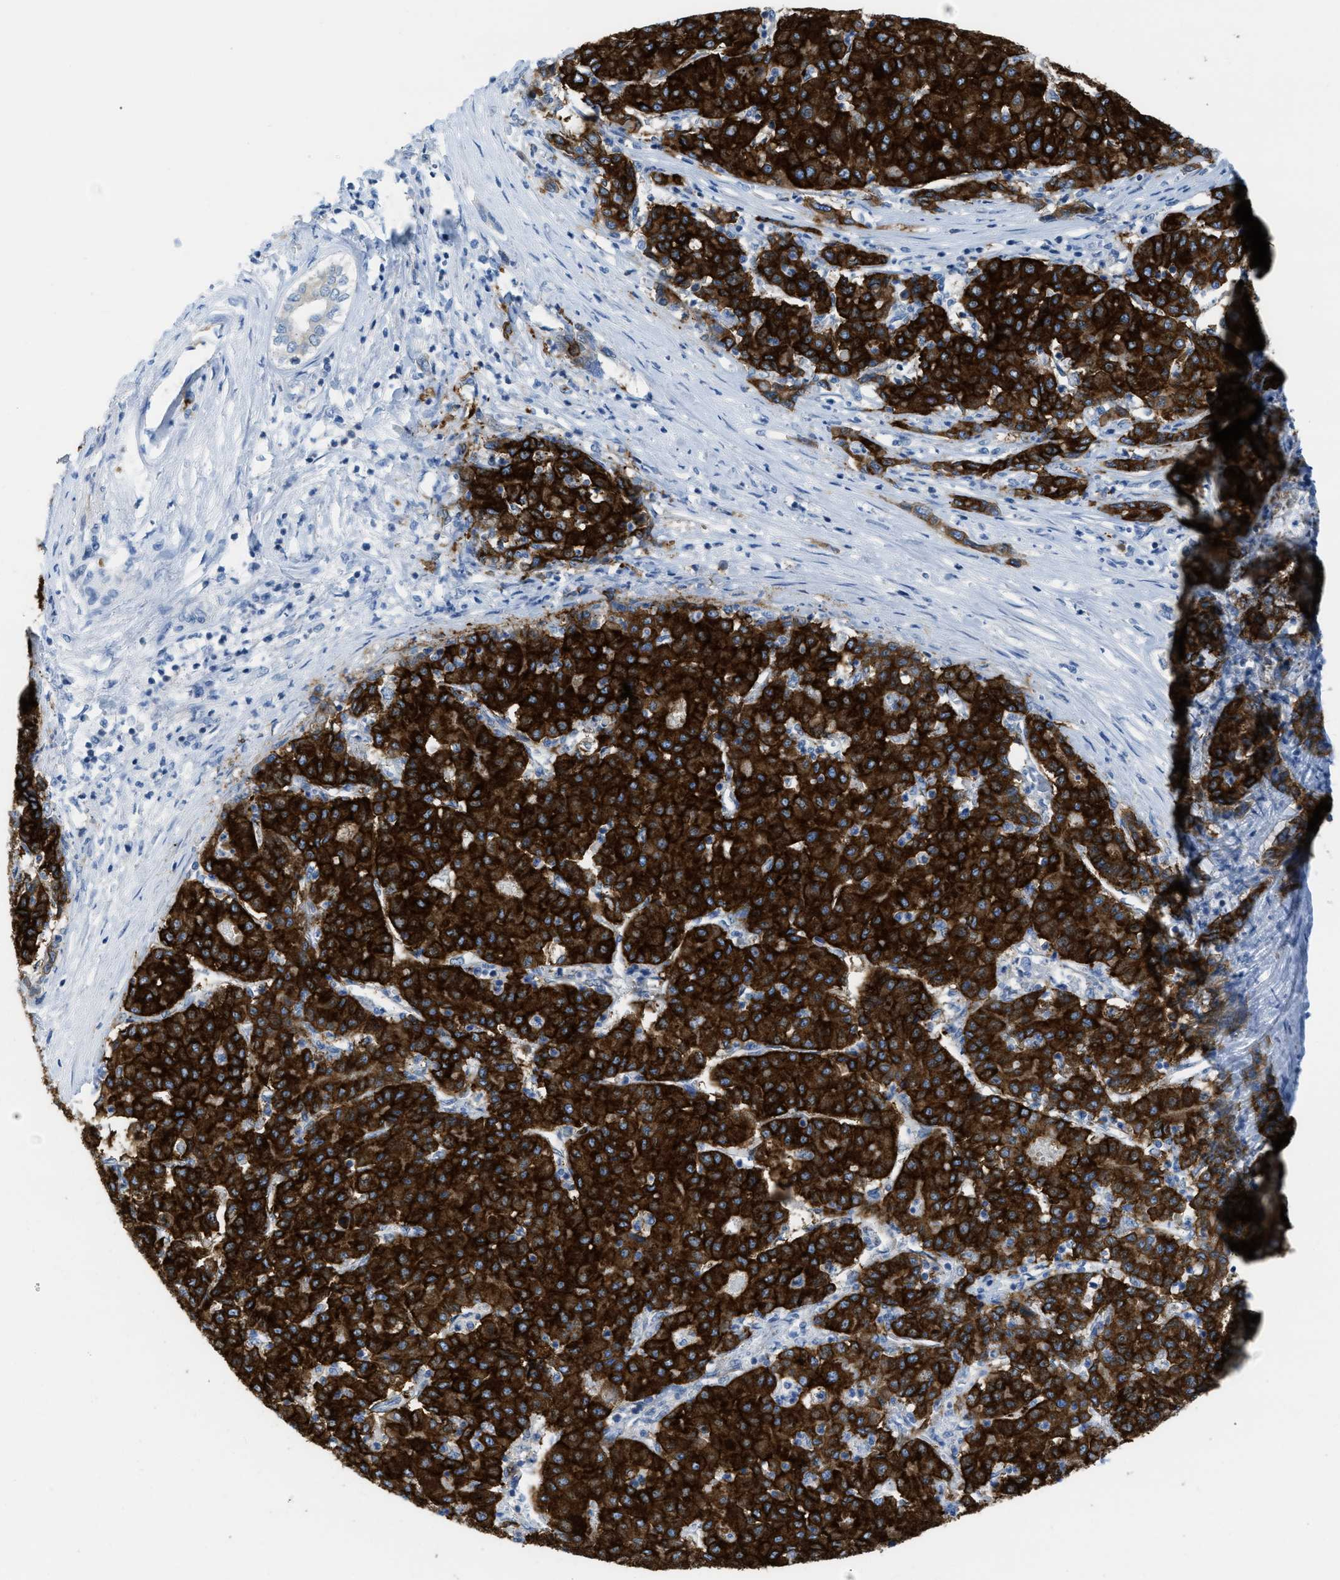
{"staining": {"intensity": "strong", "quantity": ">75%", "location": "cytoplasmic/membranous"}, "tissue": "liver cancer", "cell_type": "Tumor cells", "image_type": "cancer", "snomed": [{"axis": "morphology", "description": "Carcinoma, Hepatocellular, NOS"}, {"axis": "topography", "description": "Liver"}], "caption": "Human liver hepatocellular carcinoma stained for a protein (brown) shows strong cytoplasmic/membranous positive positivity in approximately >75% of tumor cells.", "gene": "ASGR1", "patient": {"sex": "male", "age": 65}}